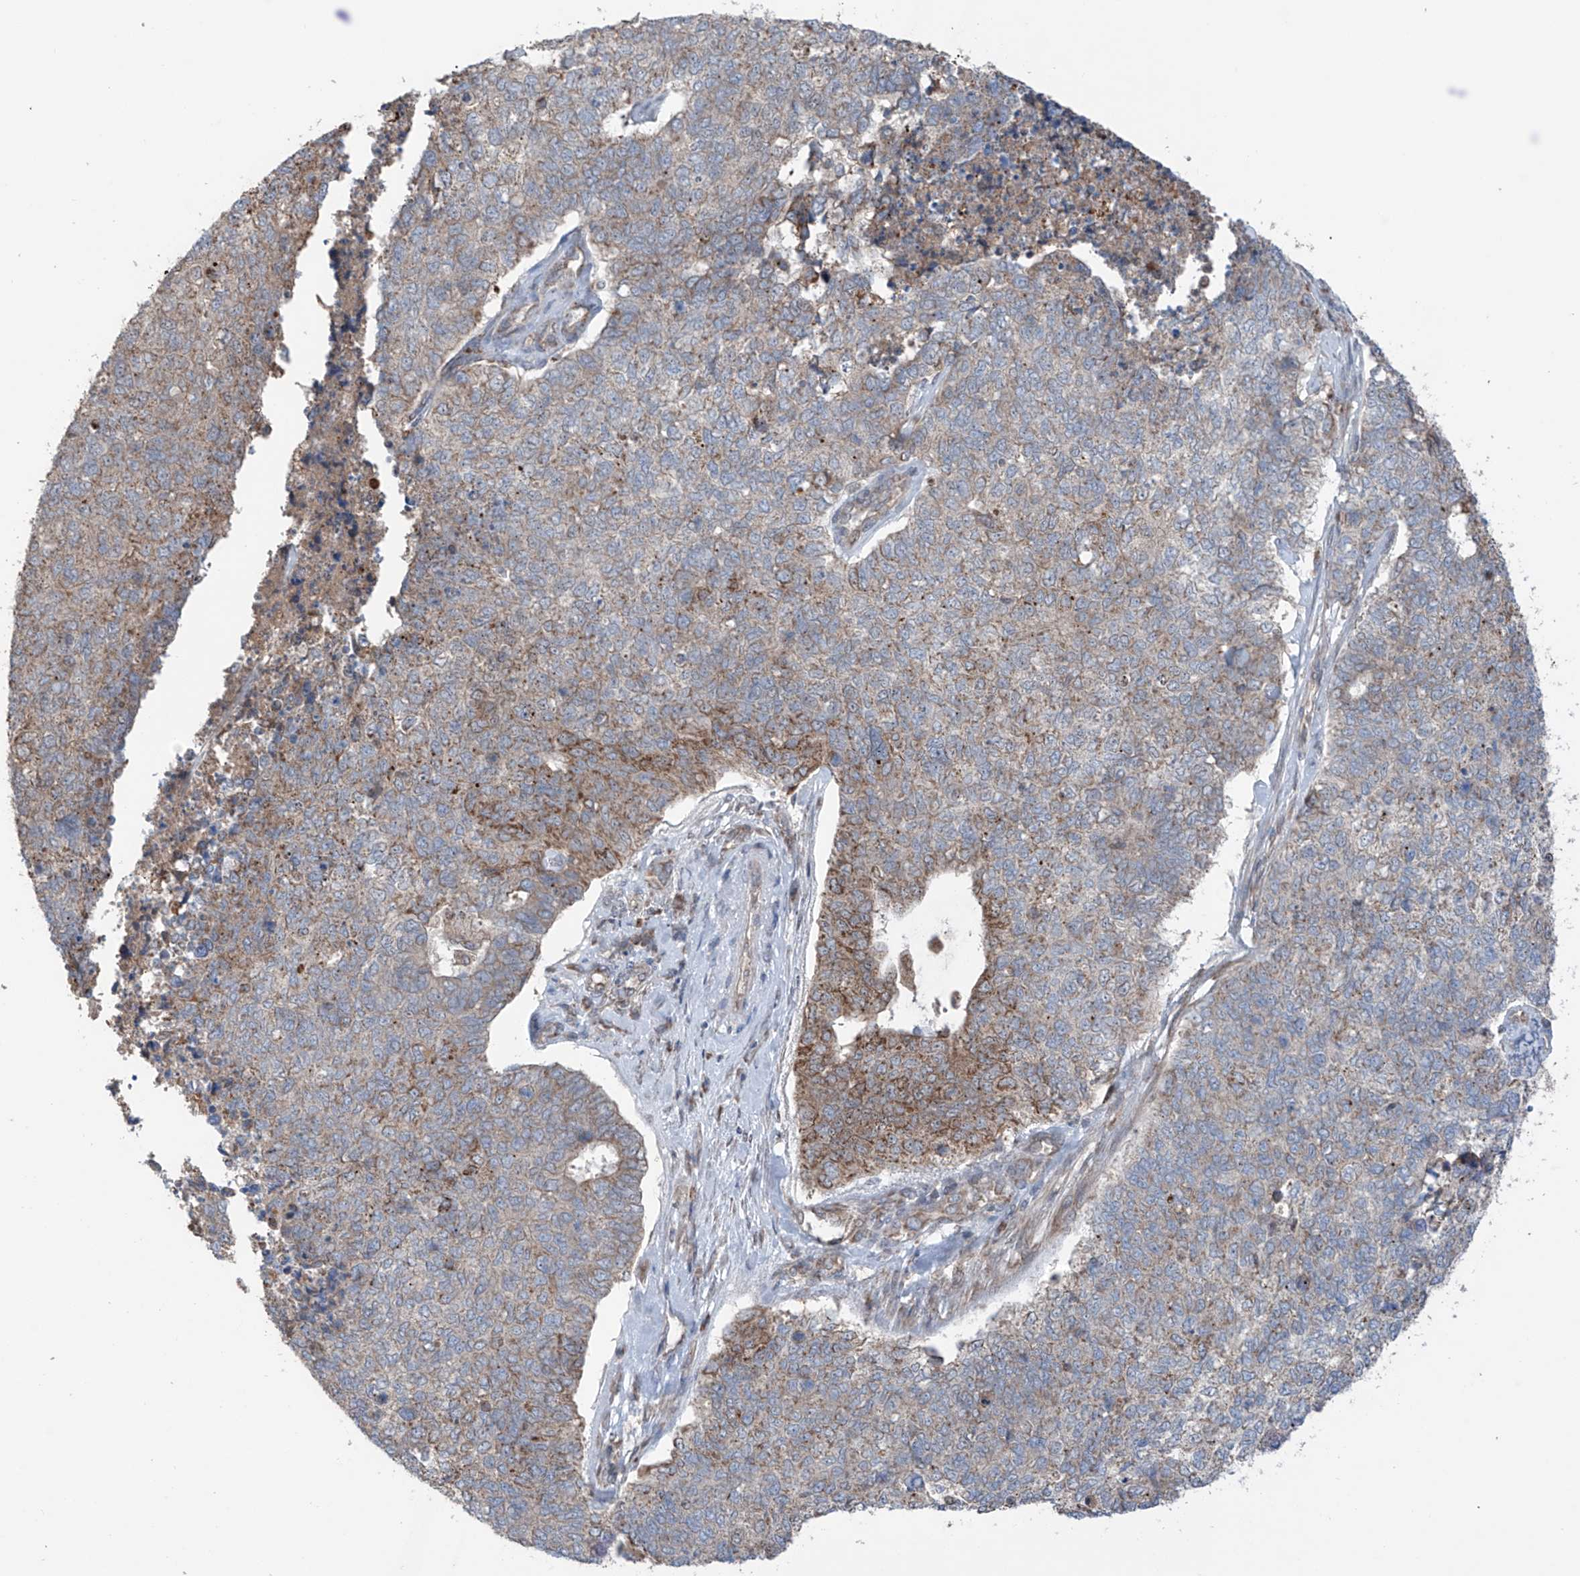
{"staining": {"intensity": "moderate", "quantity": "<25%", "location": "cytoplasmic/membranous"}, "tissue": "cervical cancer", "cell_type": "Tumor cells", "image_type": "cancer", "snomed": [{"axis": "morphology", "description": "Squamous cell carcinoma, NOS"}, {"axis": "topography", "description": "Cervix"}], "caption": "A high-resolution micrograph shows immunohistochemistry (IHC) staining of cervical cancer, which displays moderate cytoplasmic/membranous positivity in about <25% of tumor cells.", "gene": "SAMD3", "patient": {"sex": "female", "age": 63}}